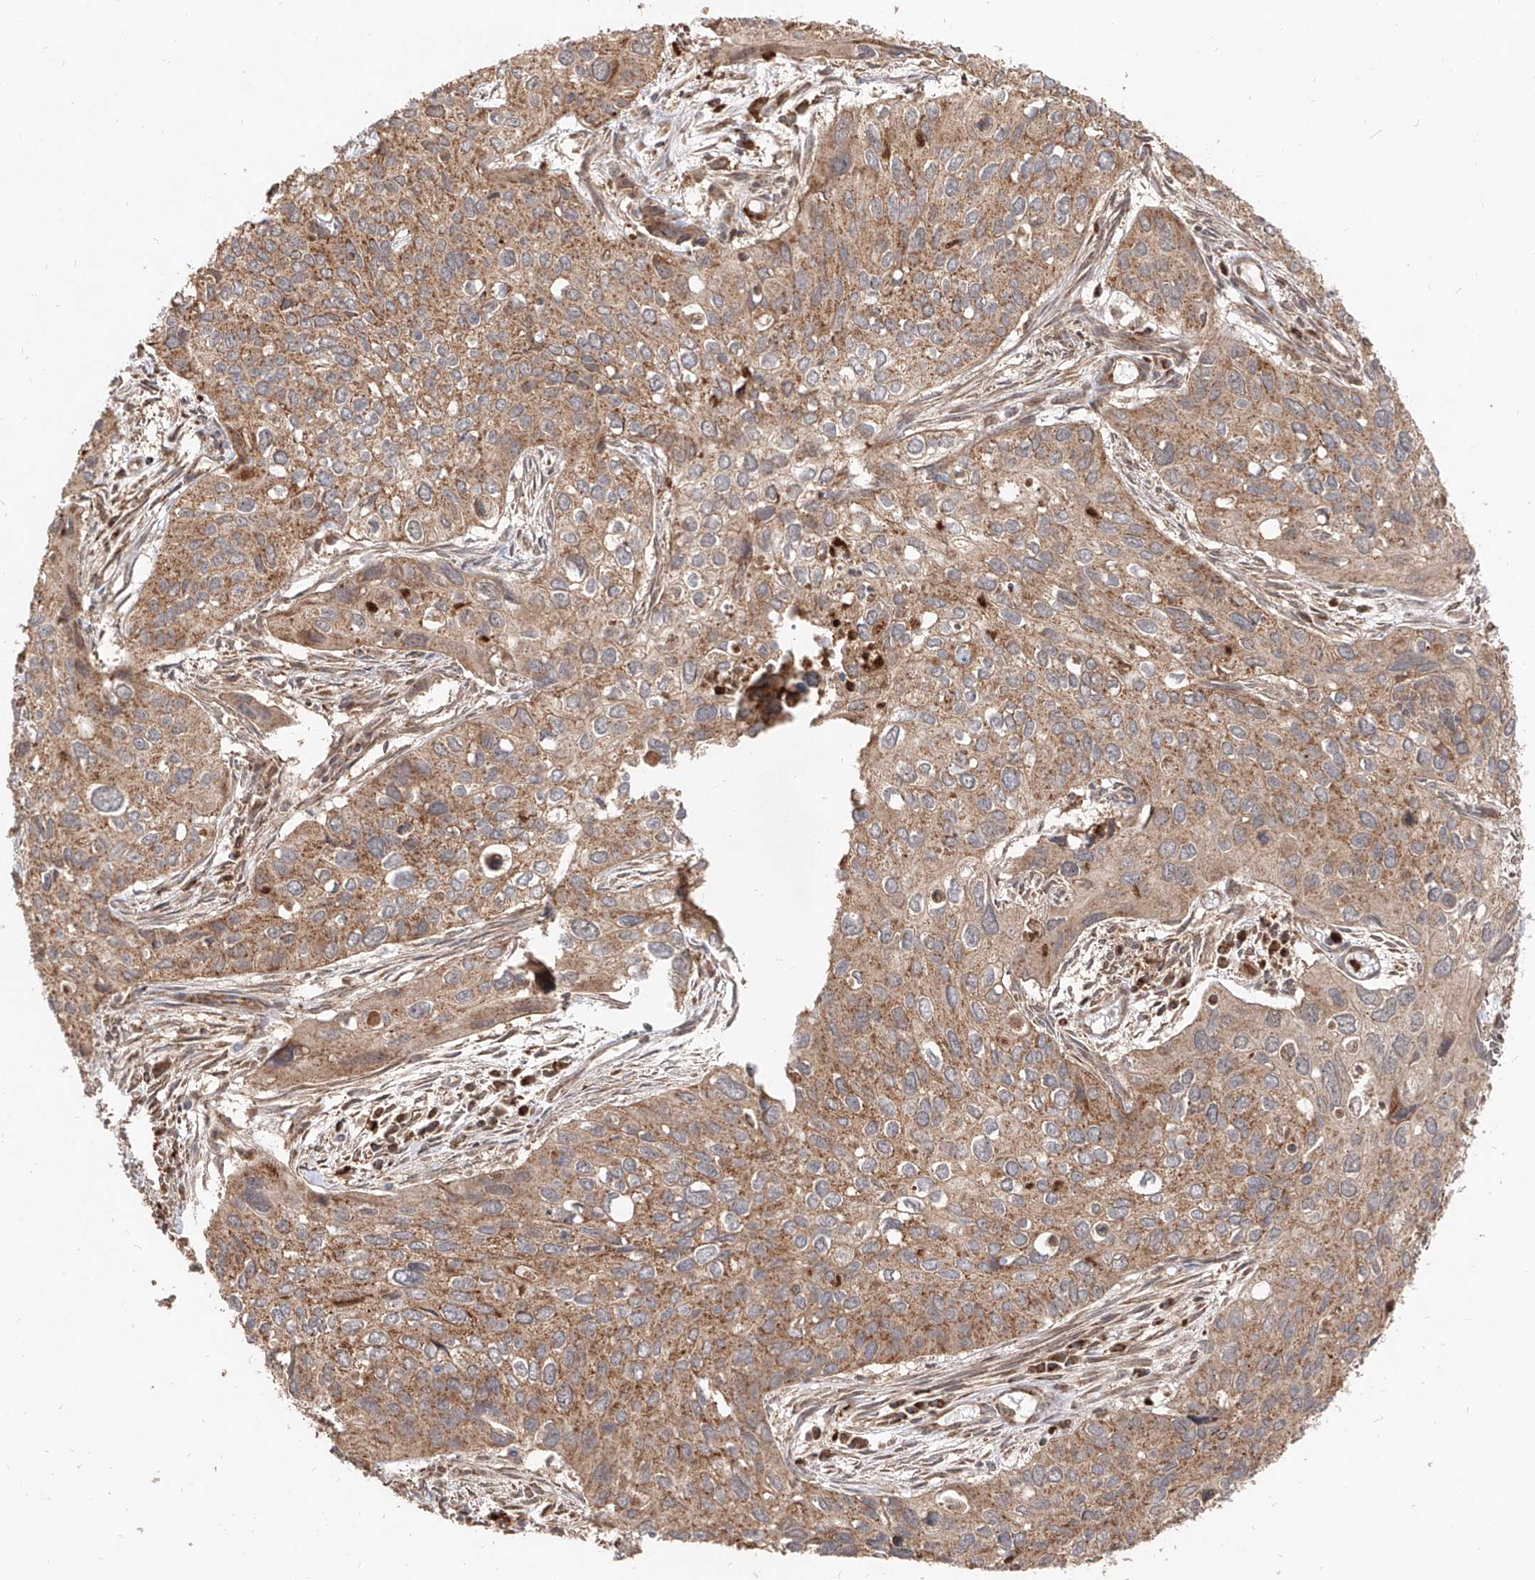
{"staining": {"intensity": "moderate", "quantity": ">75%", "location": "cytoplasmic/membranous"}, "tissue": "cervical cancer", "cell_type": "Tumor cells", "image_type": "cancer", "snomed": [{"axis": "morphology", "description": "Squamous cell carcinoma, NOS"}, {"axis": "topography", "description": "Cervix"}], "caption": "An image of human cervical cancer stained for a protein displays moderate cytoplasmic/membranous brown staining in tumor cells. (Brightfield microscopy of DAB IHC at high magnification).", "gene": "AIM2", "patient": {"sex": "female", "age": 55}}